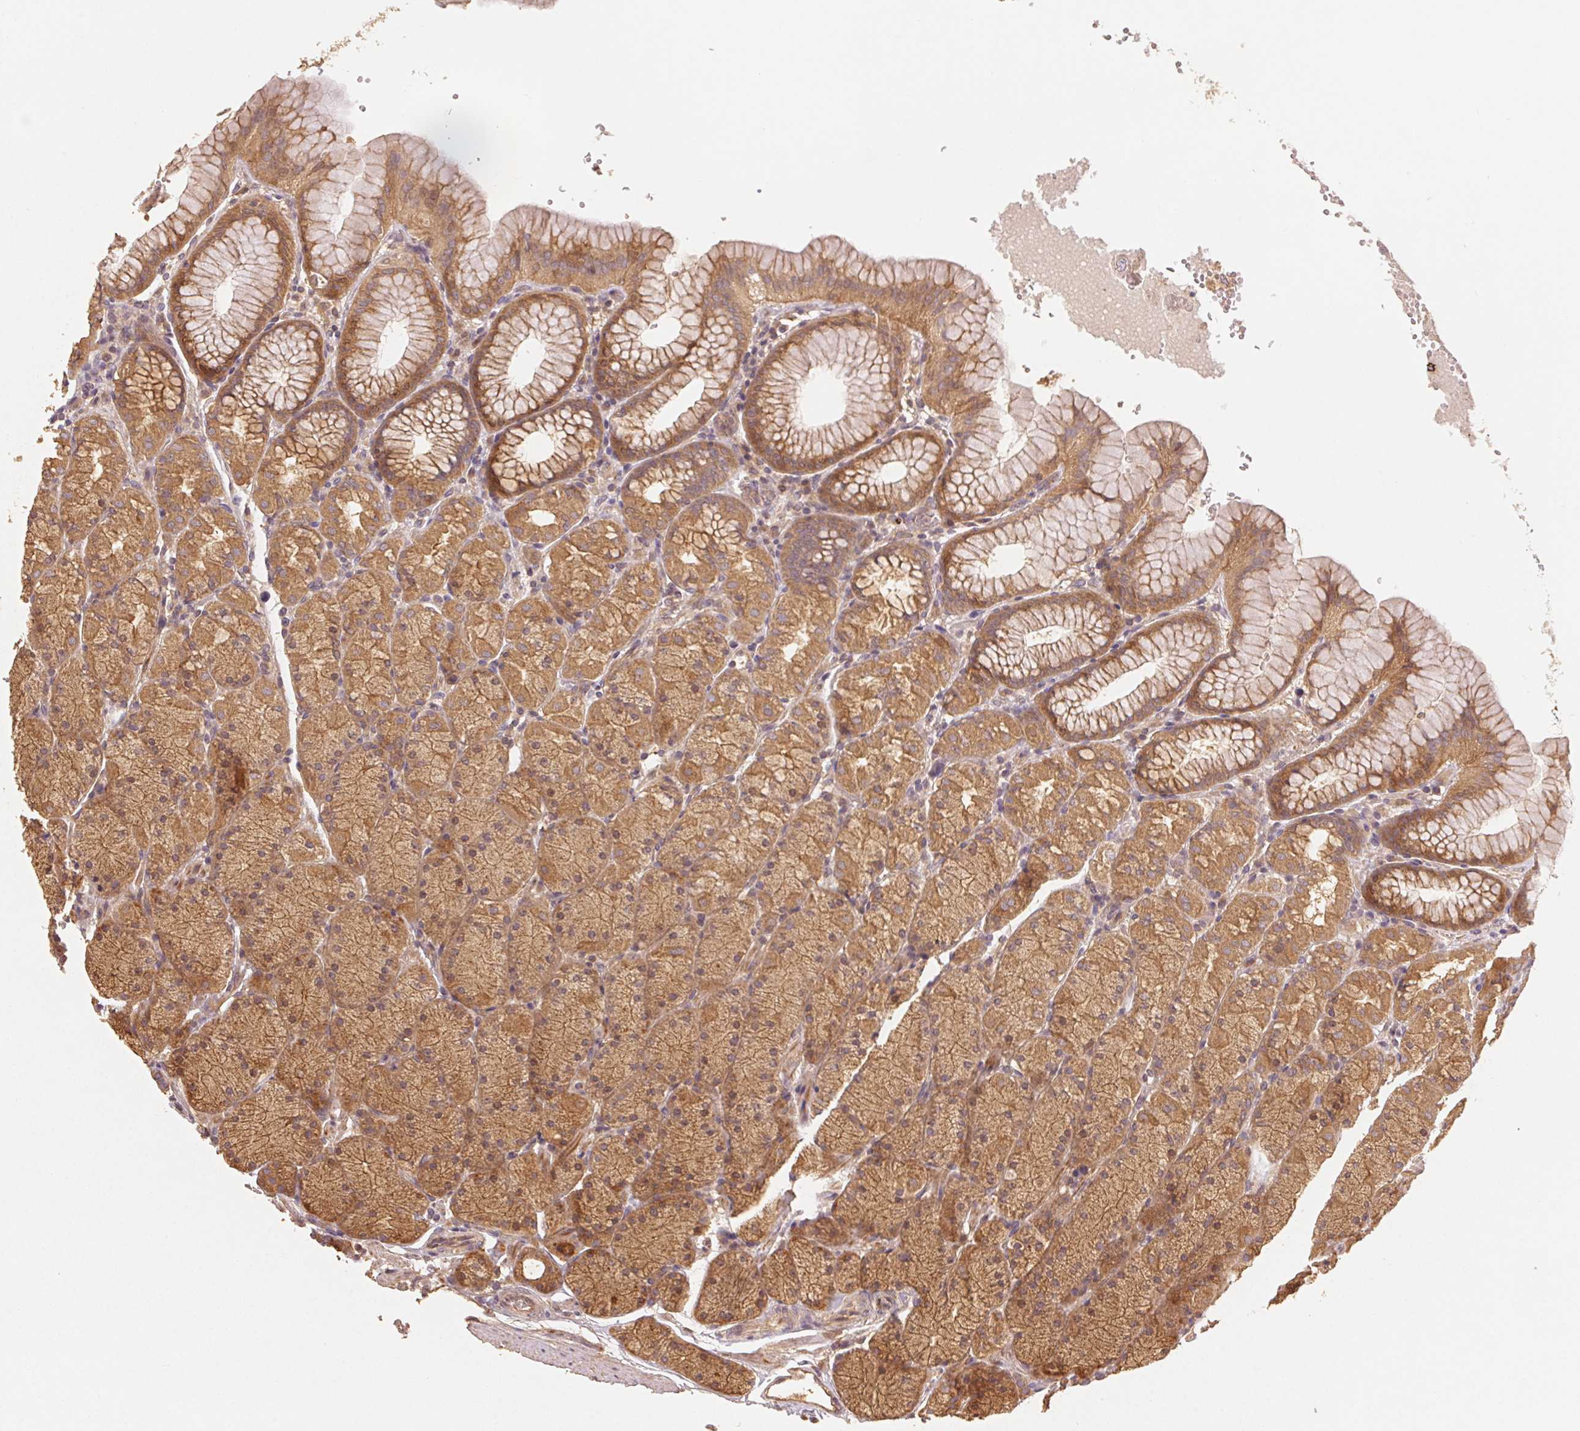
{"staining": {"intensity": "moderate", "quantity": ">75%", "location": "cytoplasmic/membranous"}, "tissue": "stomach", "cell_type": "Glandular cells", "image_type": "normal", "snomed": [{"axis": "morphology", "description": "Normal tissue, NOS"}, {"axis": "topography", "description": "Stomach, upper"}, {"axis": "topography", "description": "Stomach"}], "caption": "Immunohistochemistry (IHC) image of normal human stomach stained for a protein (brown), which exhibits medium levels of moderate cytoplasmic/membranous expression in approximately >75% of glandular cells.", "gene": "RALA", "patient": {"sex": "male", "age": 76}}